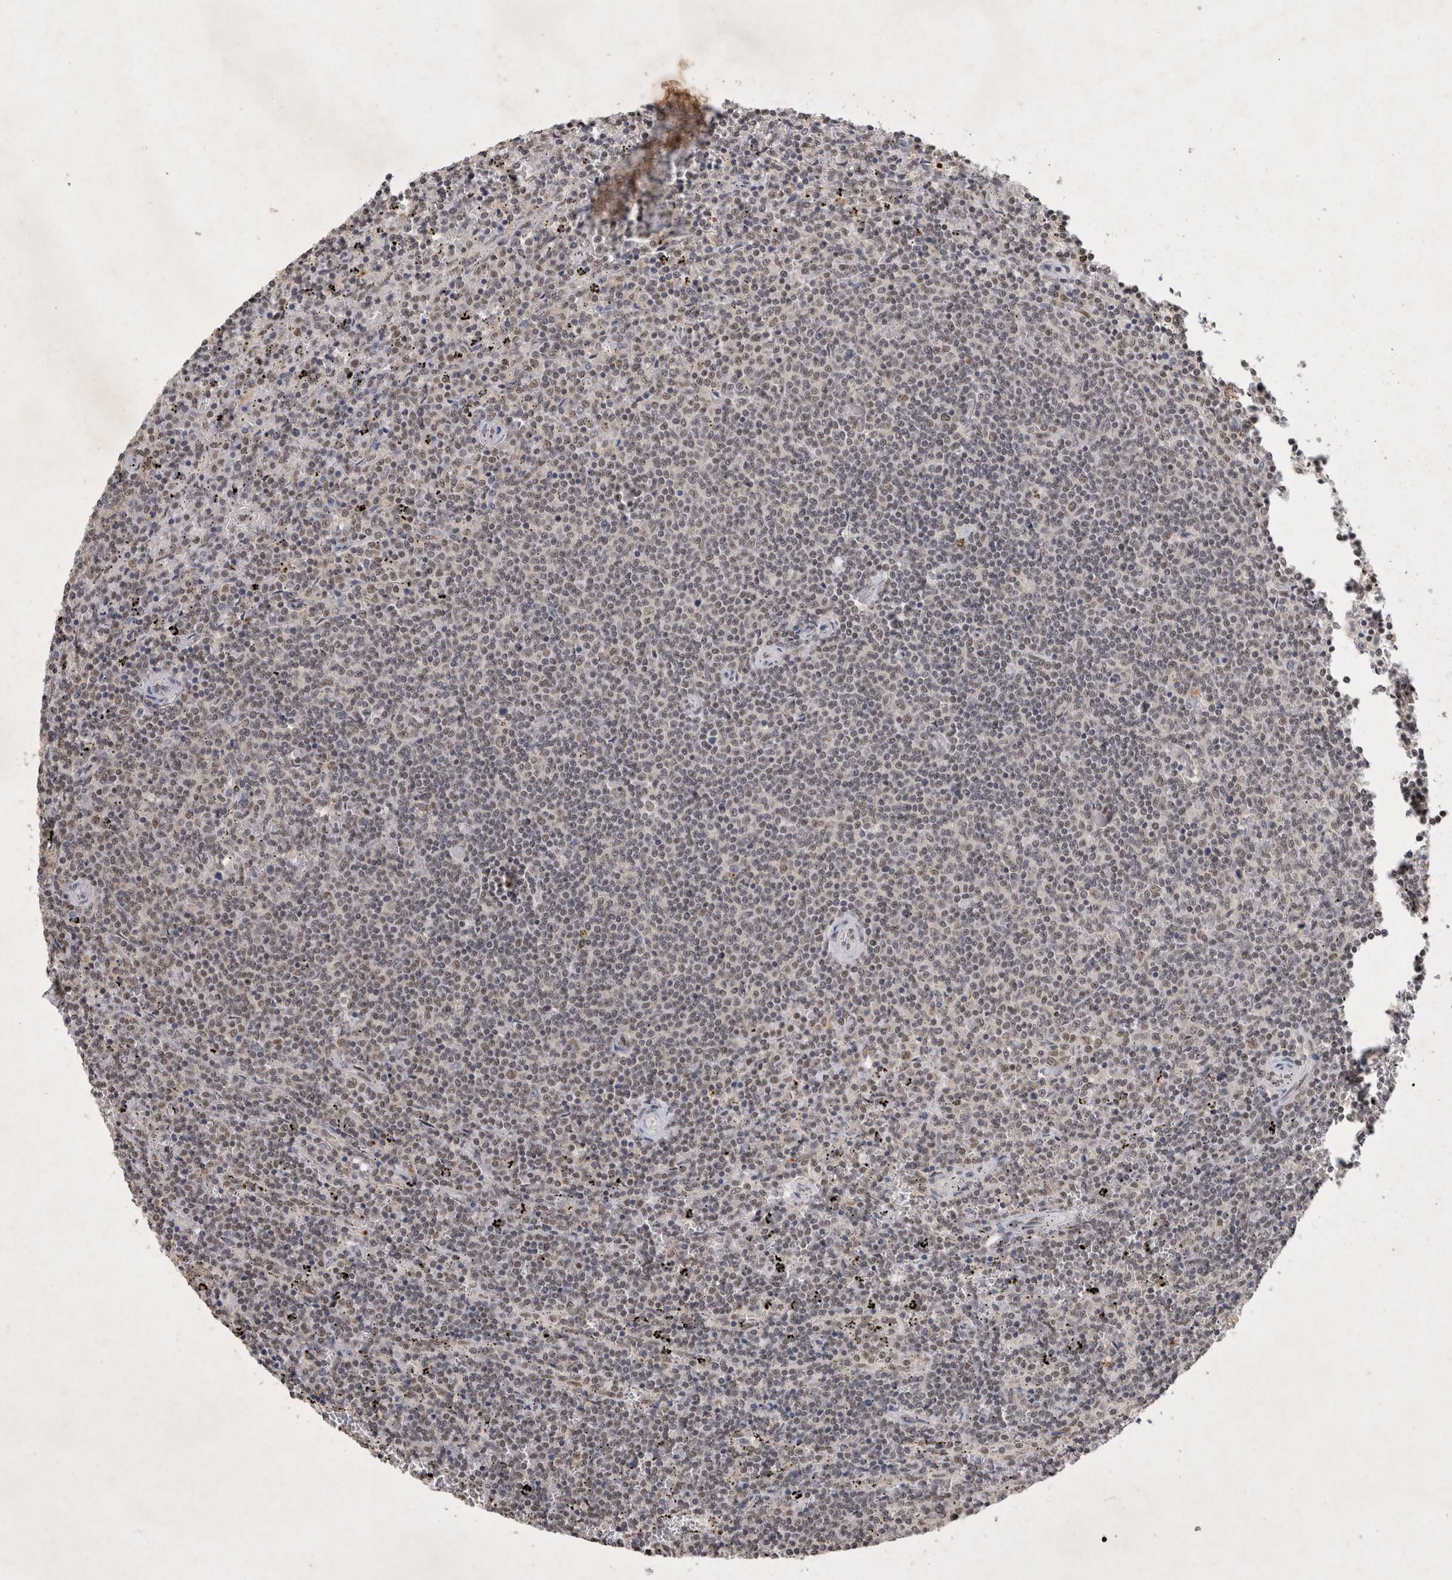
{"staining": {"intensity": "weak", "quantity": "25%-75%", "location": "nuclear"}, "tissue": "lymphoma", "cell_type": "Tumor cells", "image_type": "cancer", "snomed": [{"axis": "morphology", "description": "Malignant lymphoma, non-Hodgkin's type, Low grade"}, {"axis": "topography", "description": "Spleen"}], "caption": "This is an image of immunohistochemistry (IHC) staining of lymphoma, which shows weak positivity in the nuclear of tumor cells.", "gene": "XRCC5", "patient": {"sex": "female", "age": 50}}